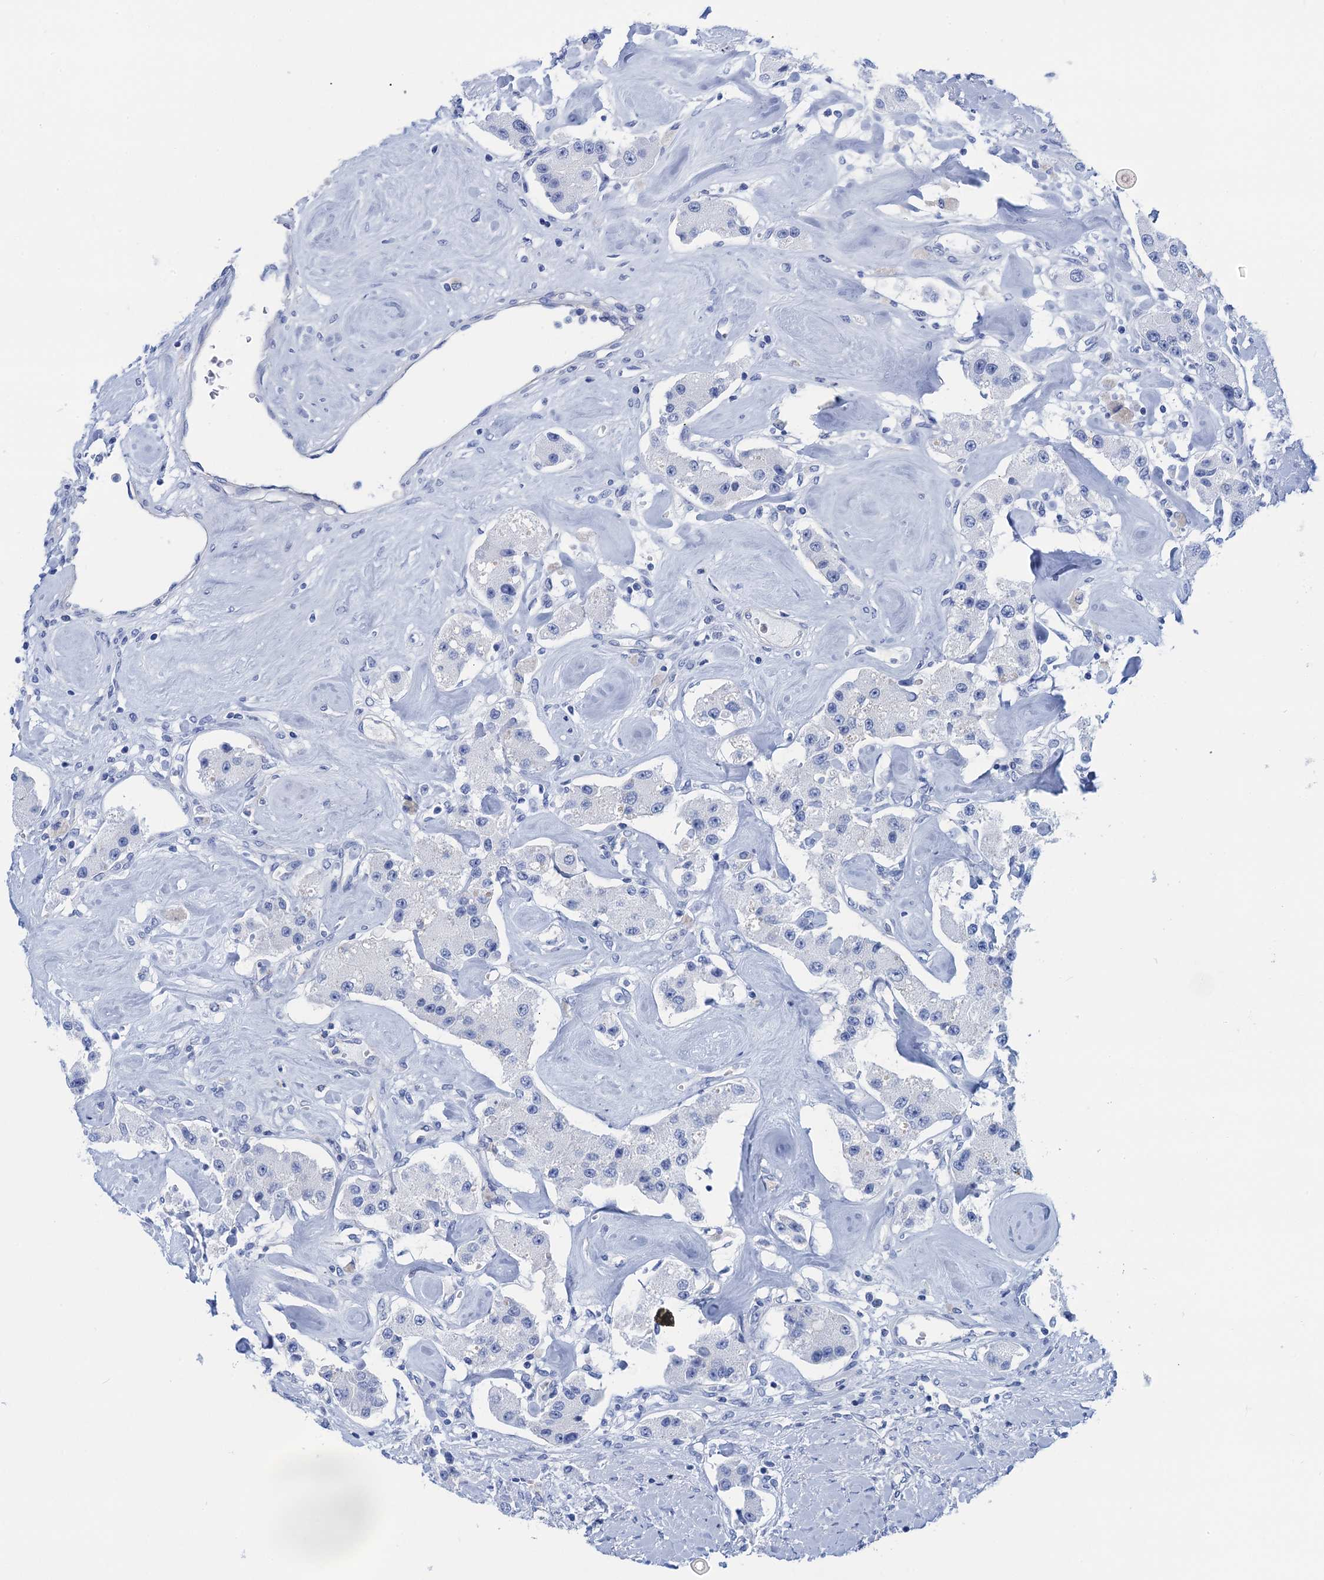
{"staining": {"intensity": "negative", "quantity": "none", "location": "none"}, "tissue": "carcinoid", "cell_type": "Tumor cells", "image_type": "cancer", "snomed": [{"axis": "morphology", "description": "Carcinoid, malignant, NOS"}, {"axis": "topography", "description": "Pancreas"}], "caption": "Carcinoid (malignant) stained for a protein using immunohistochemistry (IHC) exhibits no expression tumor cells.", "gene": "CALML5", "patient": {"sex": "male", "age": 41}}